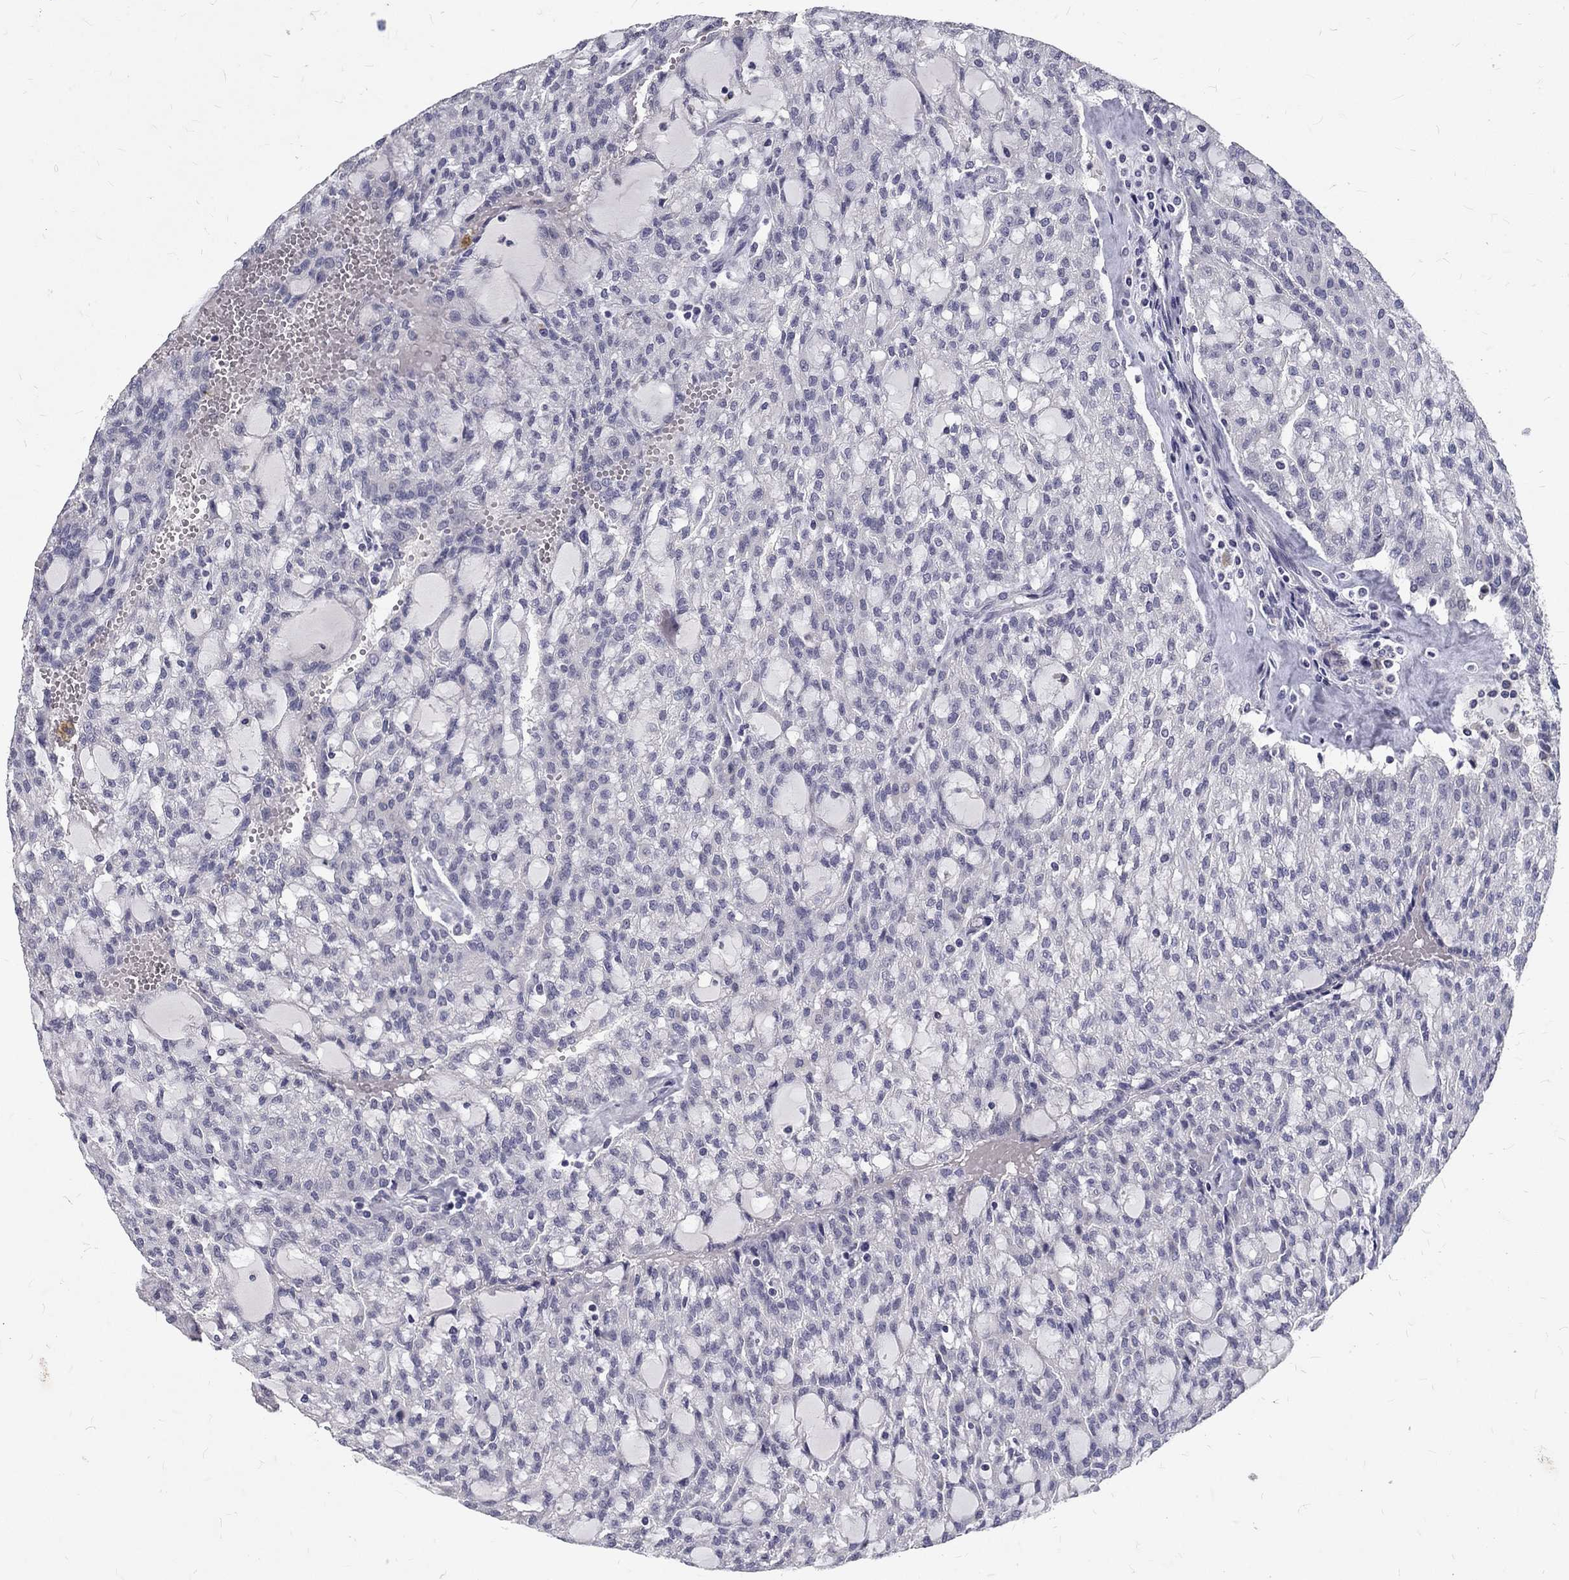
{"staining": {"intensity": "negative", "quantity": "none", "location": "none"}, "tissue": "renal cancer", "cell_type": "Tumor cells", "image_type": "cancer", "snomed": [{"axis": "morphology", "description": "Adenocarcinoma, NOS"}, {"axis": "topography", "description": "Kidney"}], "caption": "An immunohistochemistry micrograph of renal cancer (adenocarcinoma) is shown. There is no staining in tumor cells of renal cancer (adenocarcinoma). Nuclei are stained in blue.", "gene": "NOS1", "patient": {"sex": "male", "age": 63}}